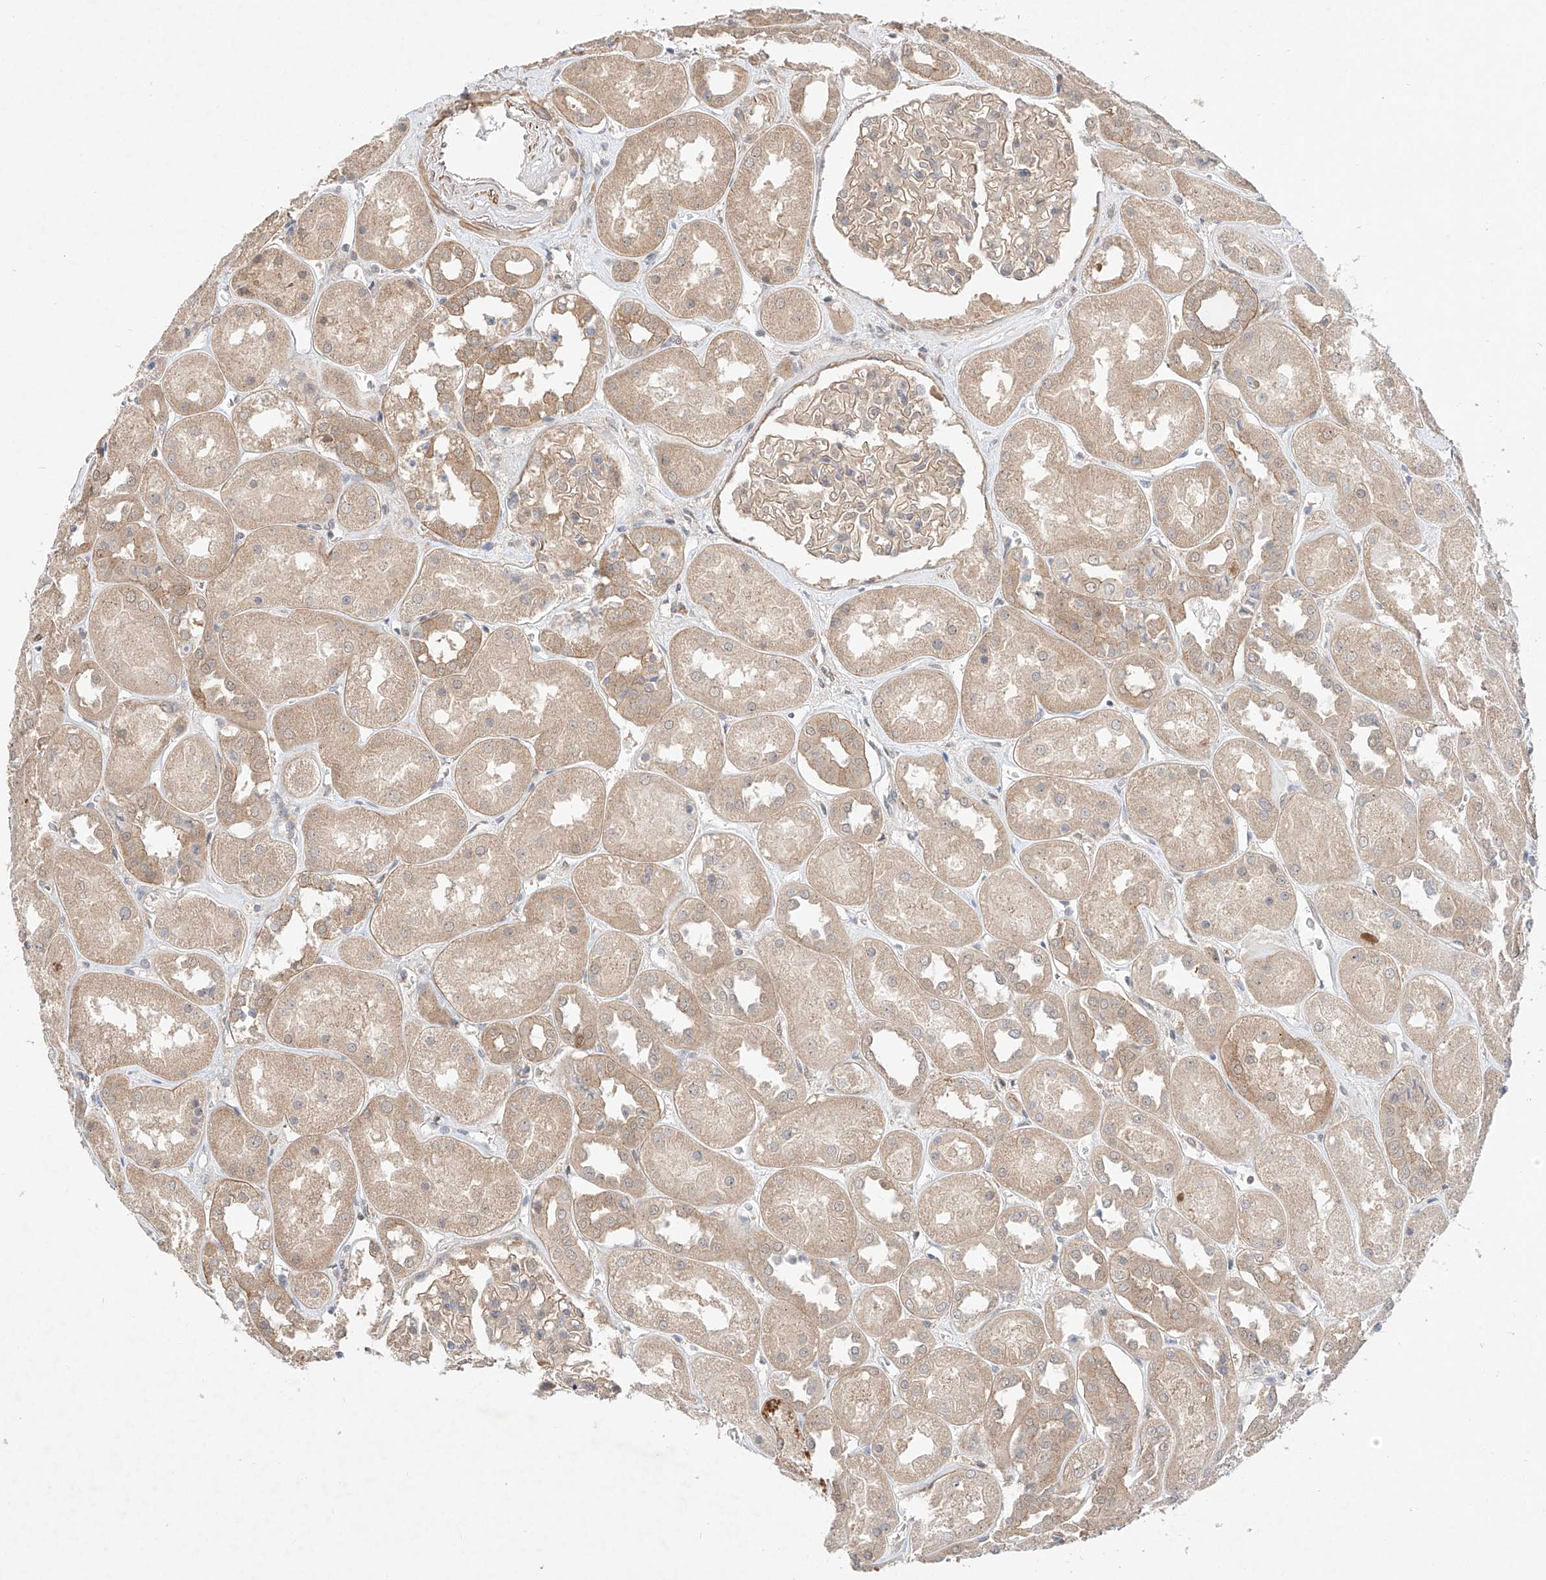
{"staining": {"intensity": "weak", "quantity": "<25%", "location": "cytoplasmic/membranous"}, "tissue": "kidney", "cell_type": "Cells in glomeruli", "image_type": "normal", "snomed": [{"axis": "morphology", "description": "Normal tissue, NOS"}, {"axis": "topography", "description": "Kidney"}], "caption": "This histopathology image is of unremarkable kidney stained with IHC to label a protein in brown with the nuclei are counter-stained blue. There is no positivity in cells in glomeruli. (DAB immunohistochemistry (IHC) with hematoxylin counter stain).", "gene": "TSR2", "patient": {"sex": "male", "age": 70}}